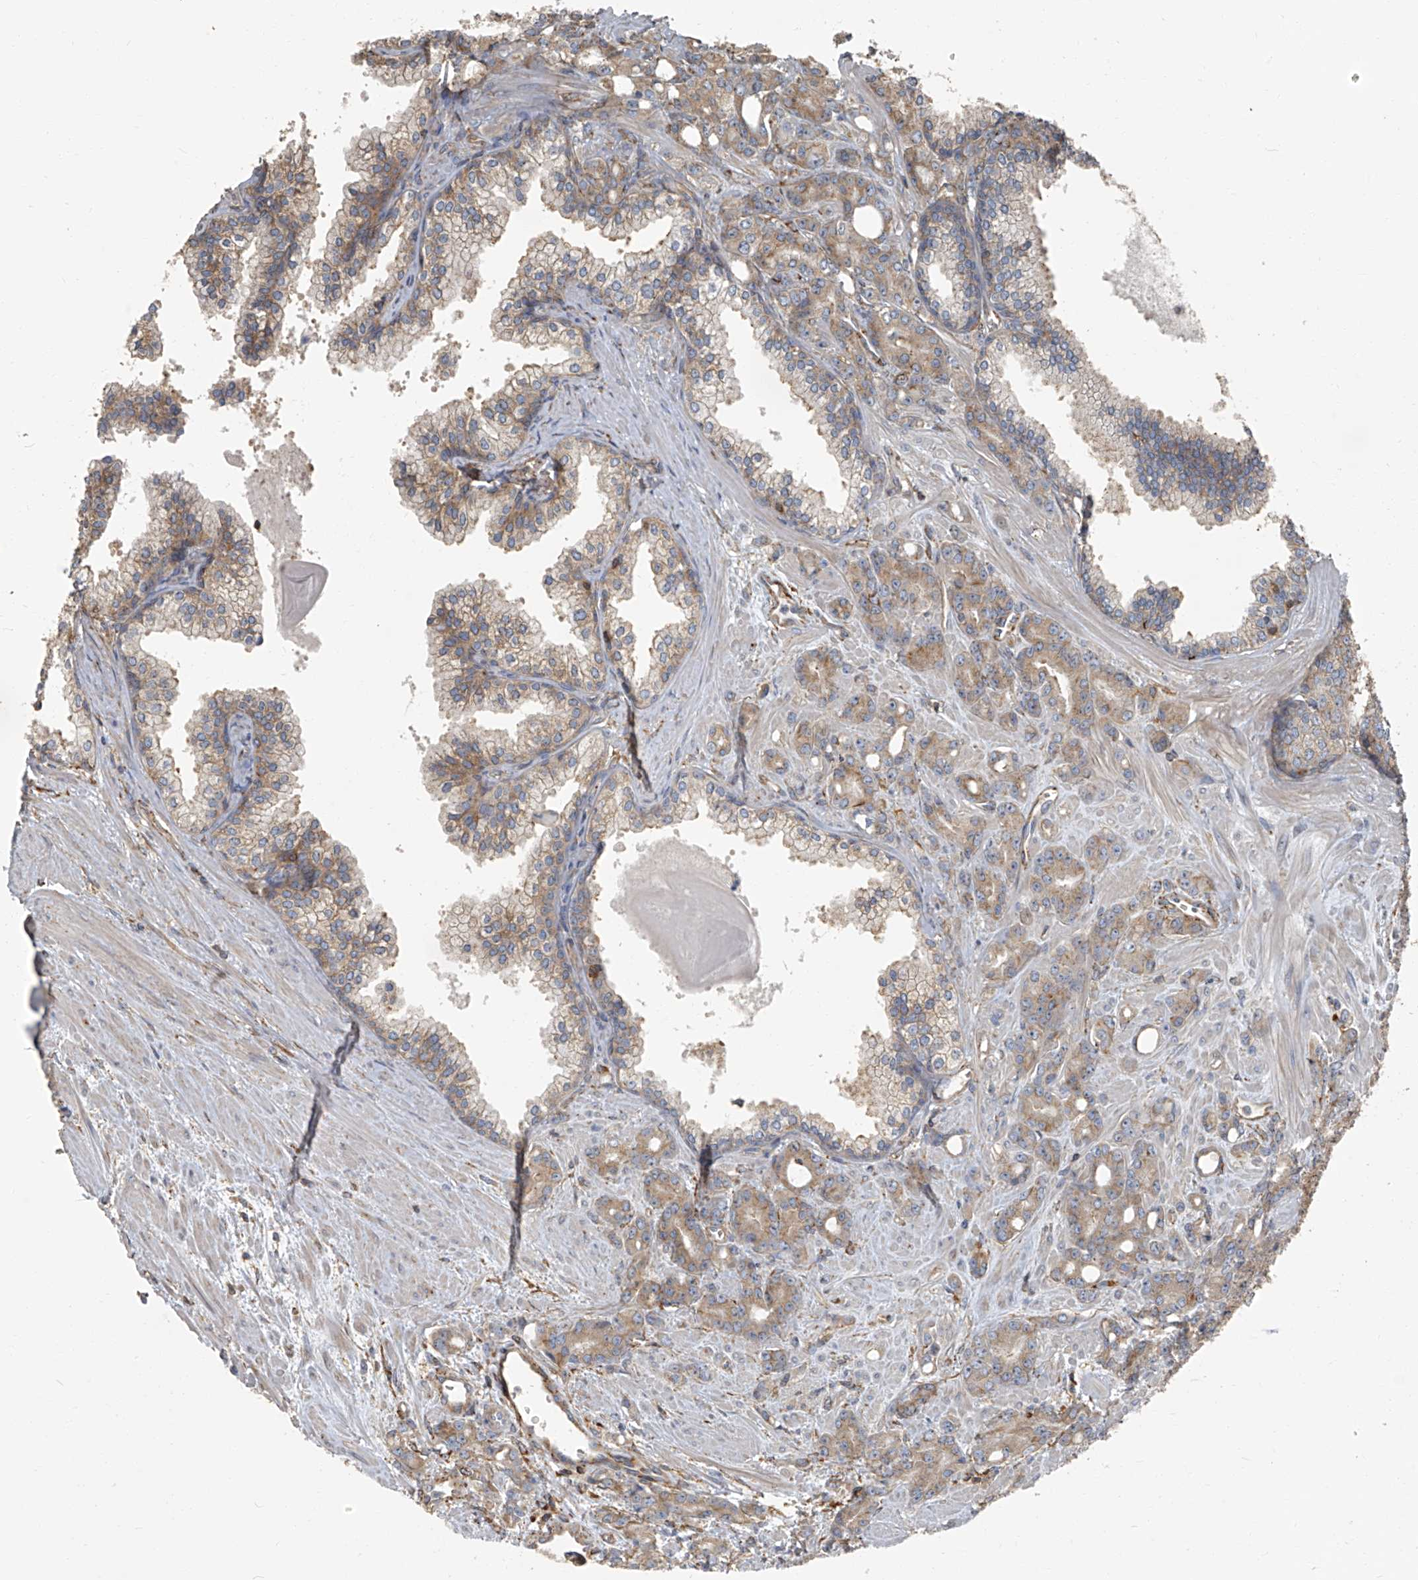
{"staining": {"intensity": "moderate", "quantity": ">75%", "location": "cytoplasmic/membranous"}, "tissue": "prostate cancer", "cell_type": "Tumor cells", "image_type": "cancer", "snomed": [{"axis": "morphology", "description": "Adenocarcinoma, High grade"}, {"axis": "topography", "description": "Prostate"}], "caption": "Moderate cytoplasmic/membranous expression for a protein is appreciated in approximately >75% of tumor cells of adenocarcinoma (high-grade) (prostate) using immunohistochemistry.", "gene": "SEPTIN7", "patient": {"sex": "male", "age": 62}}